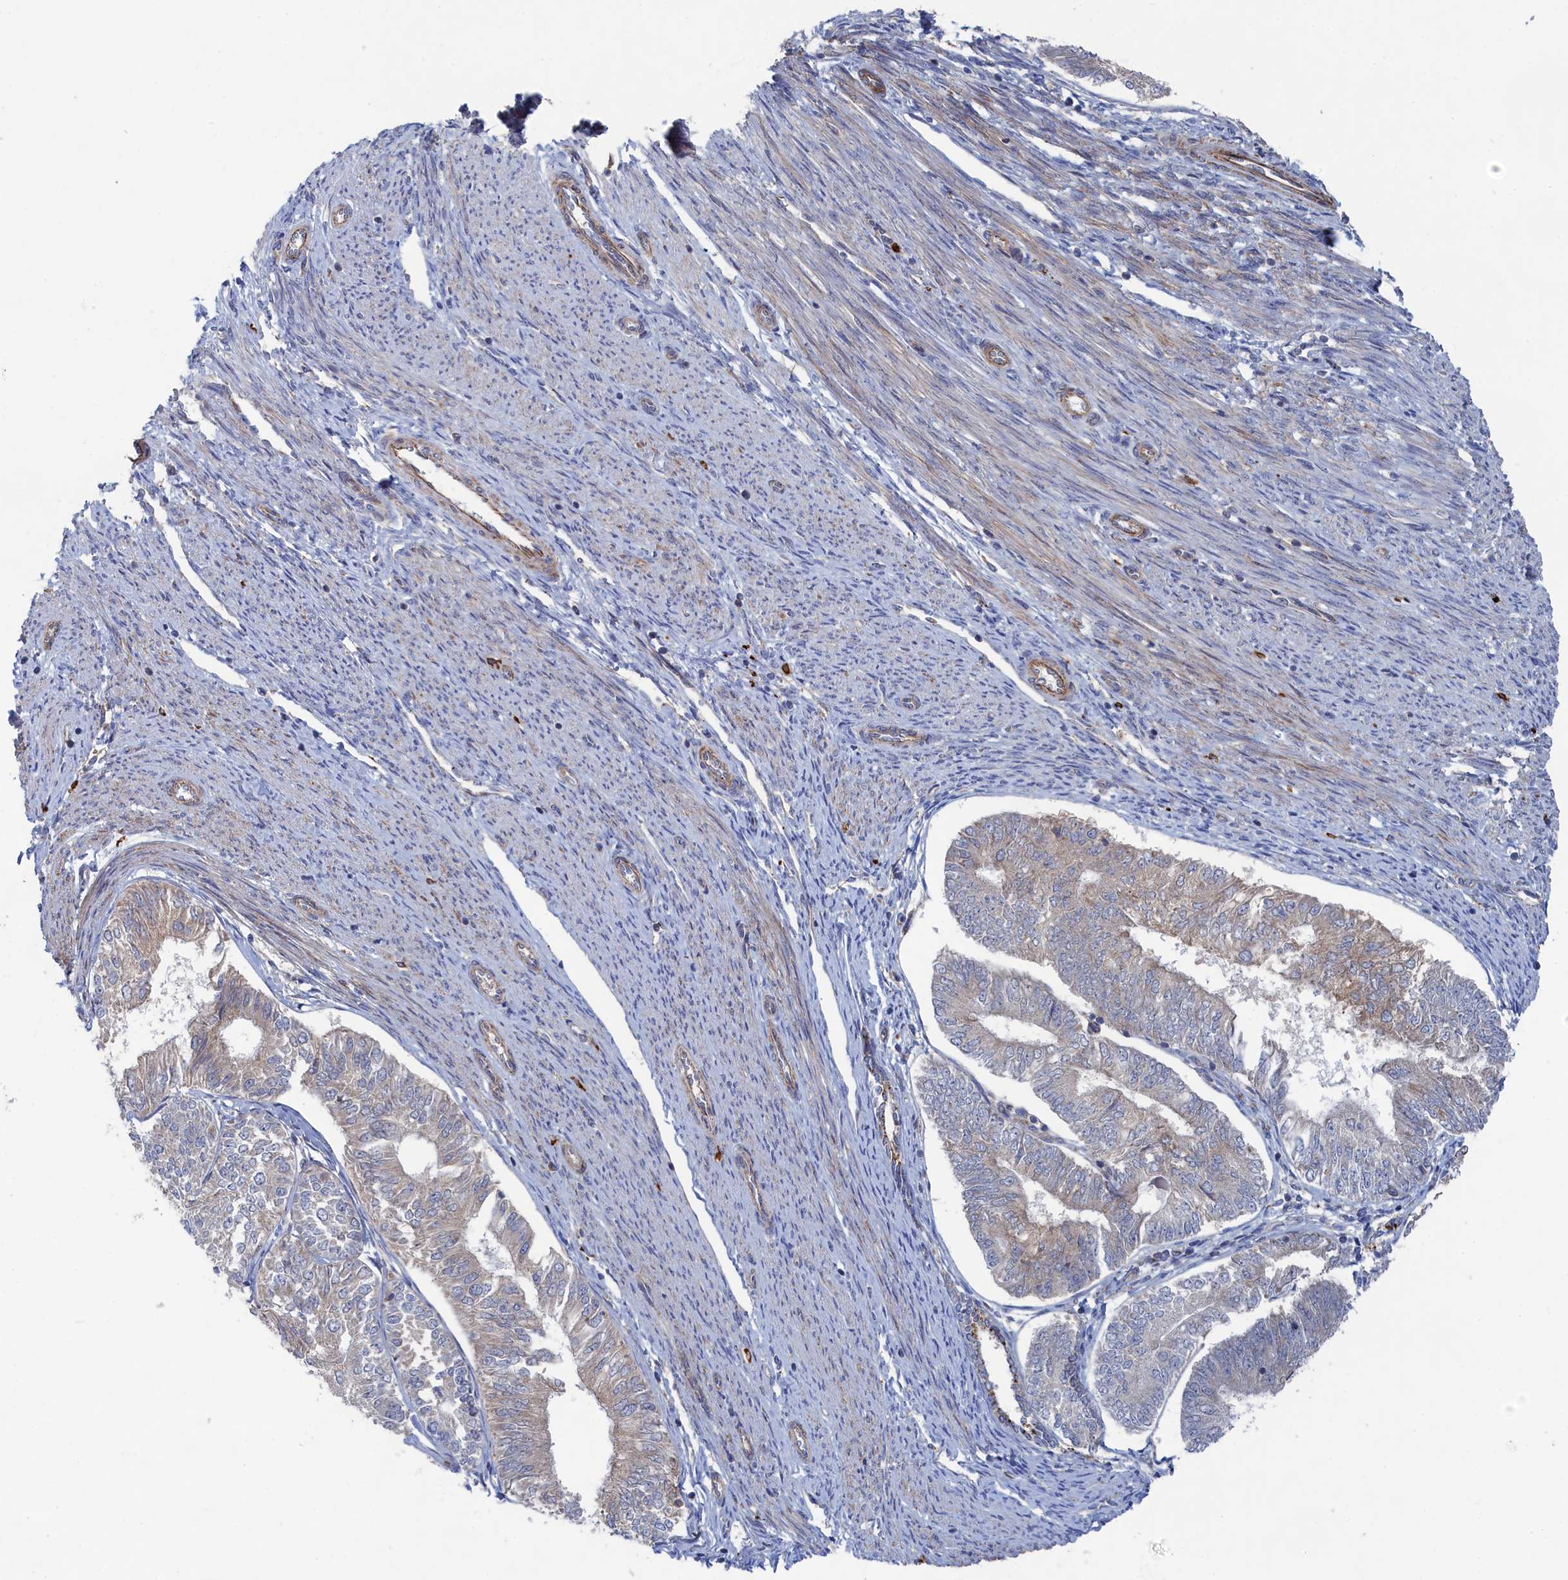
{"staining": {"intensity": "moderate", "quantity": "<25%", "location": "cytoplasmic/membranous"}, "tissue": "endometrial cancer", "cell_type": "Tumor cells", "image_type": "cancer", "snomed": [{"axis": "morphology", "description": "Adenocarcinoma, NOS"}, {"axis": "topography", "description": "Endometrium"}], "caption": "A histopathology image of human endometrial cancer stained for a protein shows moderate cytoplasmic/membranous brown staining in tumor cells.", "gene": "FILIP1L", "patient": {"sex": "female", "age": 58}}